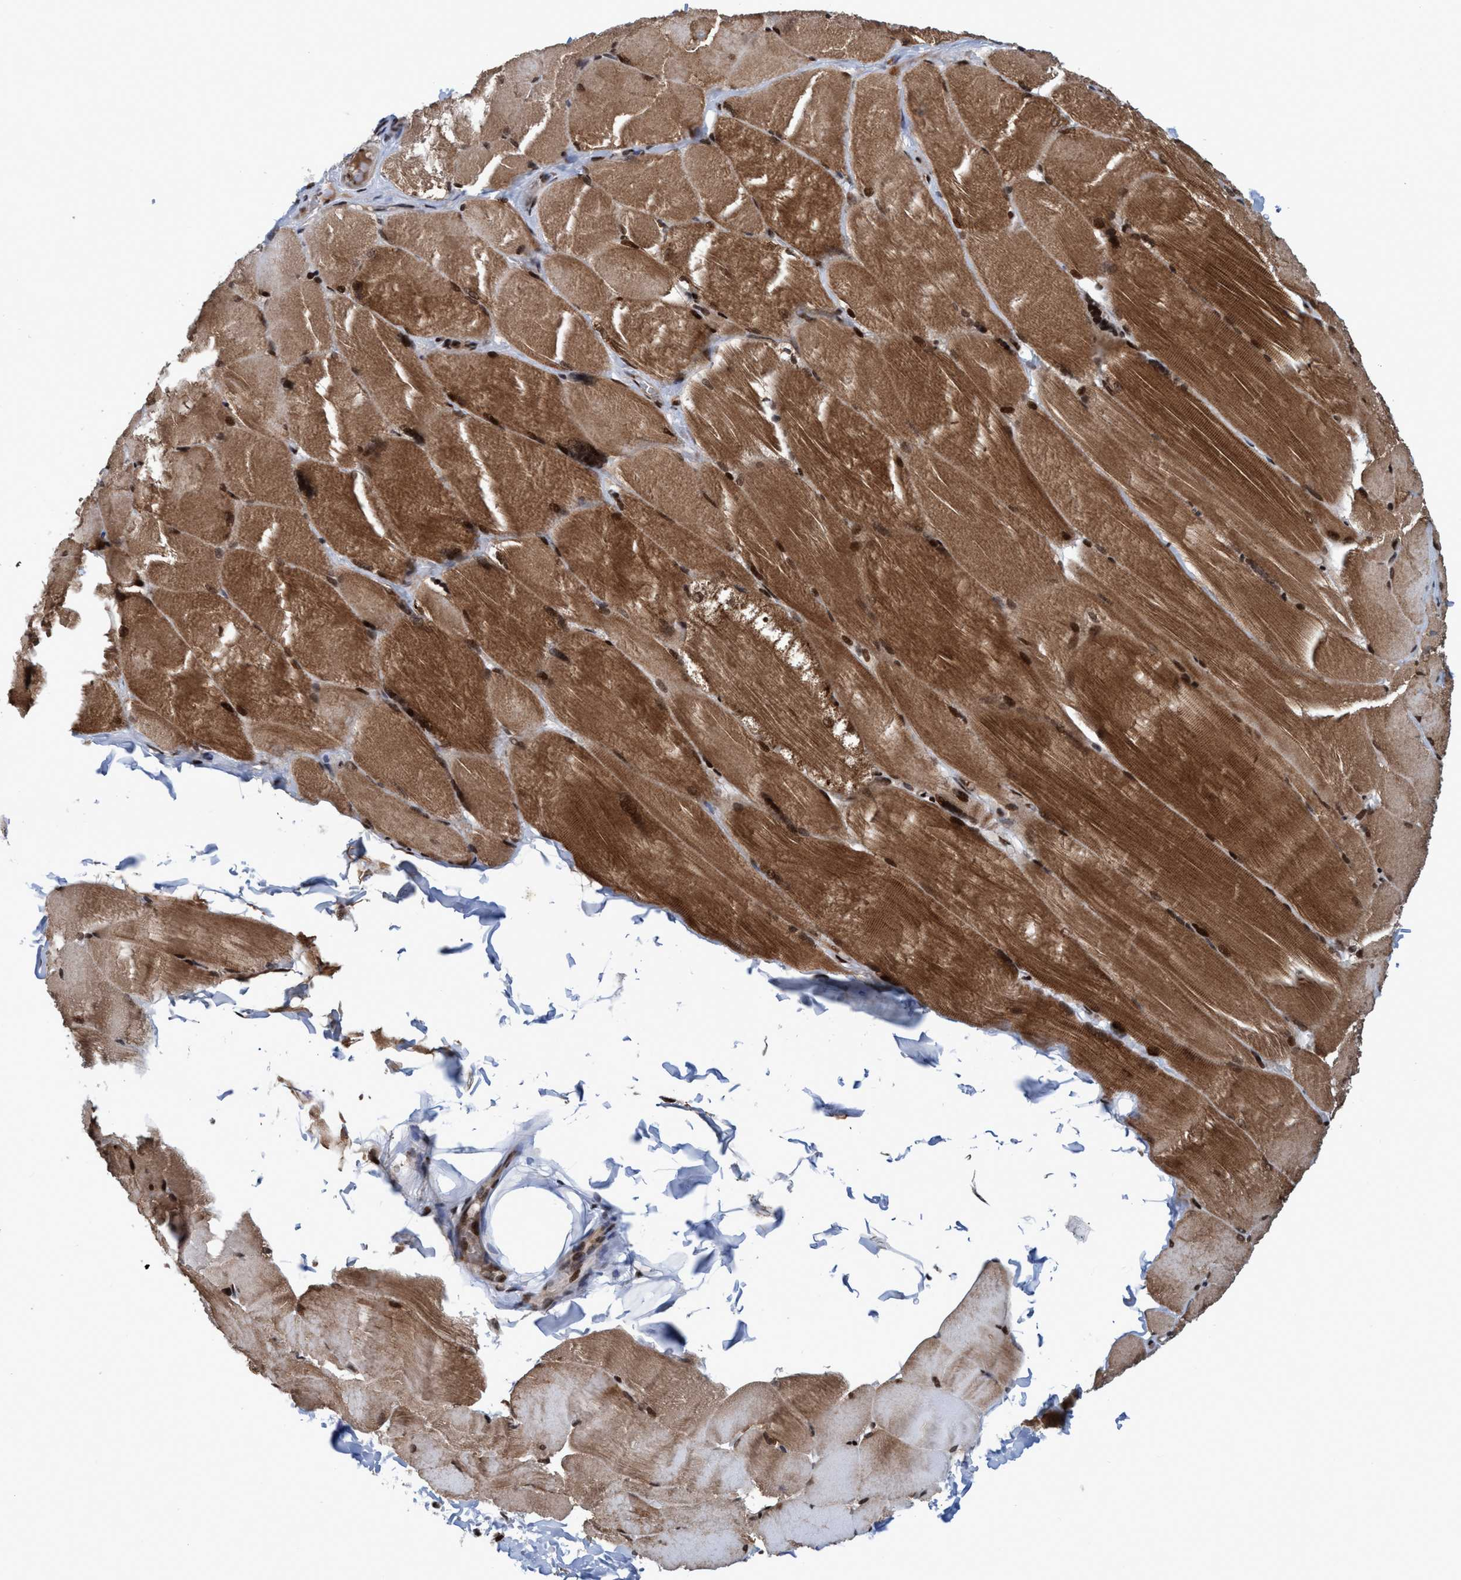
{"staining": {"intensity": "strong", "quantity": ">75%", "location": "cytoplasmic/membranous,nuclear"}, "tissue": "skeletal muscle", "cell_type": "Myocytes", "image_type": "normal", "snomed": [{"axis": "morphology", "description": "Normal tissue, NOS"}, {"axis": "topography", "description": "Skin"}, {"axis": "topography", "description": "Skeletal muscle"}], "caption": "This histopathology image shows immunohistochemistry (IHC) staining of normal human skeletal muscle, with high strong cytoplasmic/membranous,nuclear expression in about >75% of myocytes.", "gene": "TOPBP1", "patient": {"sex": "male", "age": 83}}